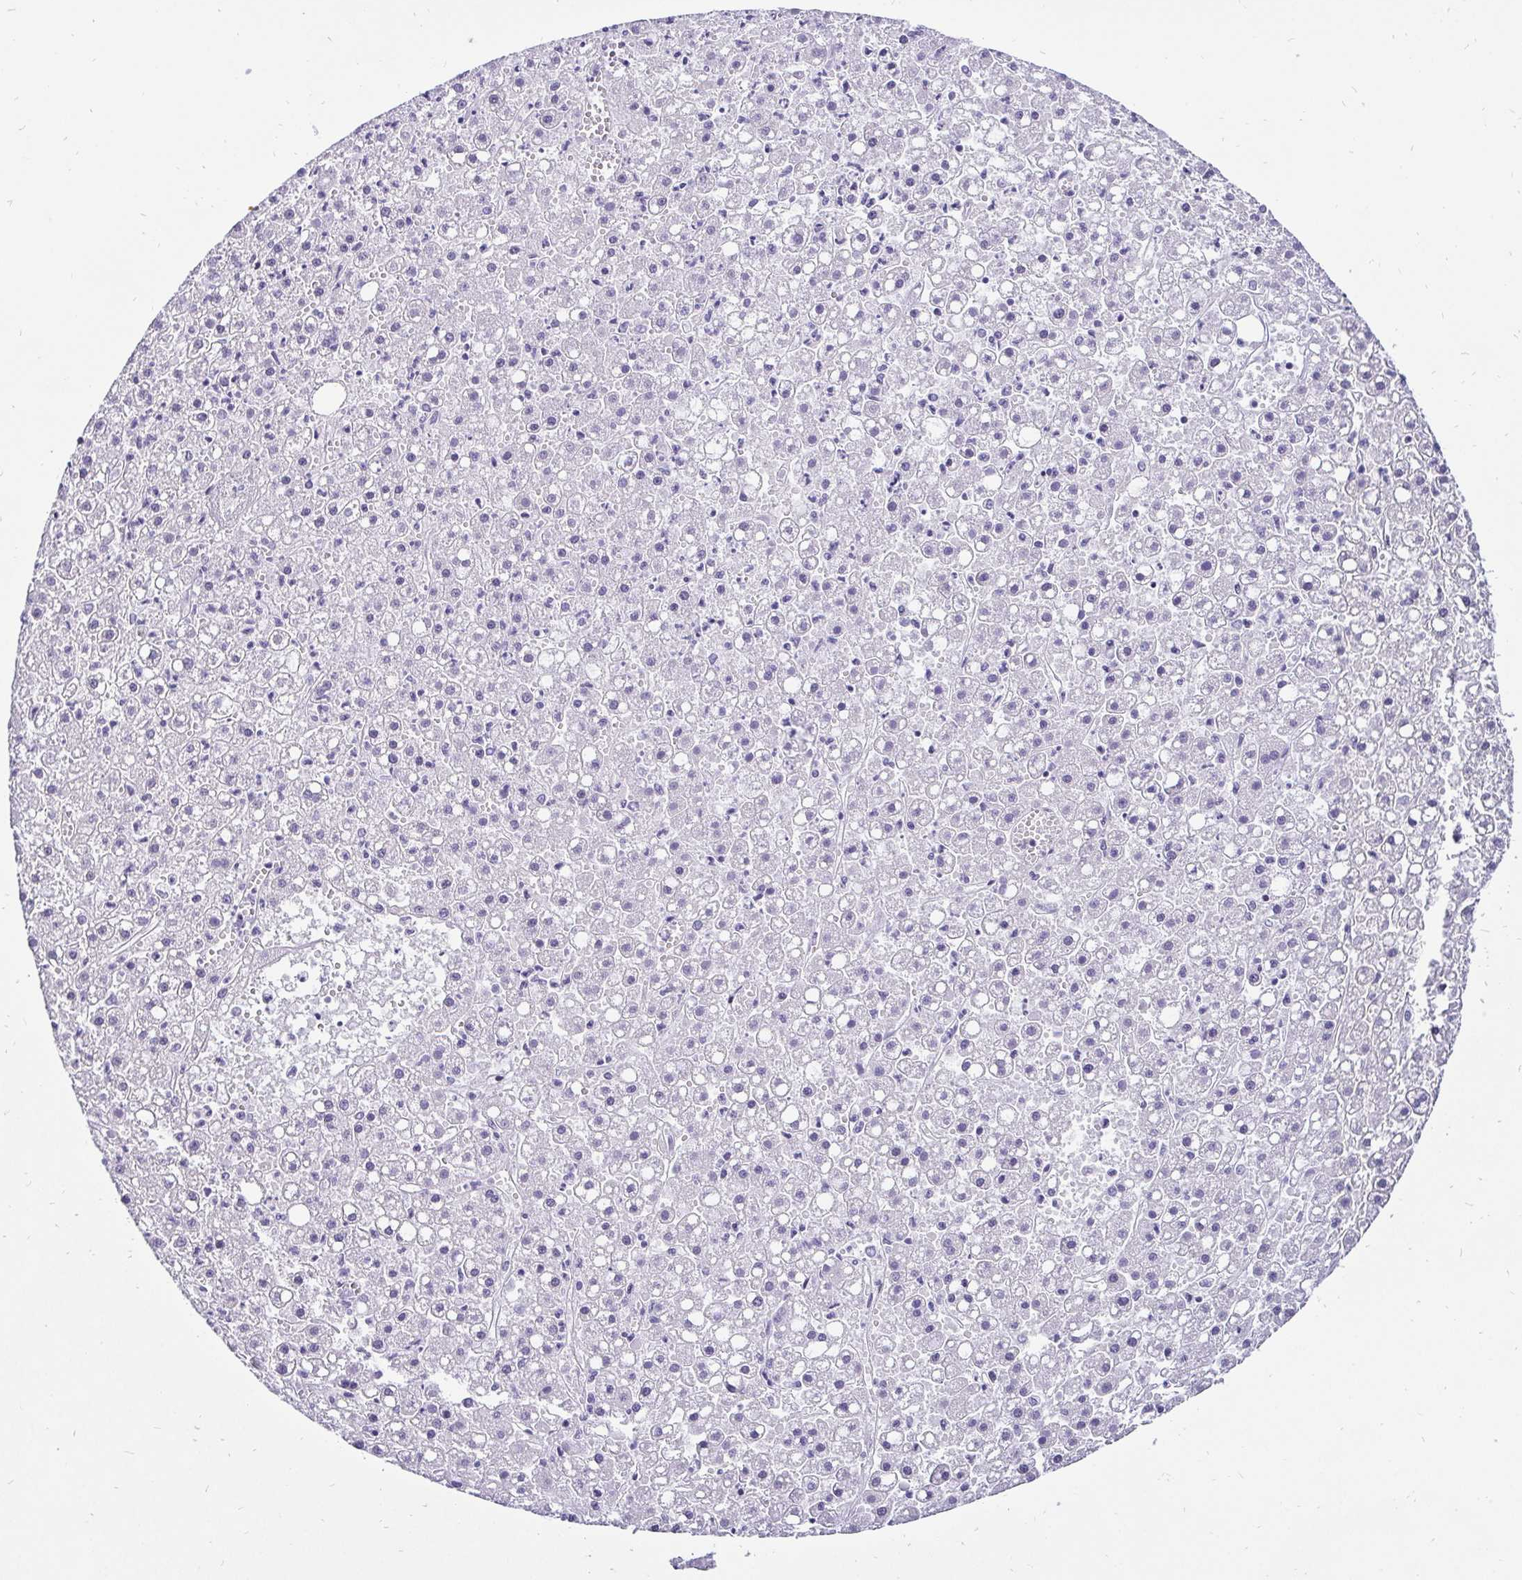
{"staining": {"intensity": "negative", "quantity": "none", "location": "none"}, "tissue": "liver cancer", "cell_type": "Tumor cells", "image_type": "cancer", "snomed": [{"axis": "morphology", "description": "Carcinoma, Hepatocellular, NOS"}, {"axis": "topography", "description": "Liver"}], "caption": "Immunohistochemistry (IHC) of liver hepatocellular carcinoma reveals no expression in tumor cells.", "gene": "ZNF860", "patient": {"sex": "male", "age": 67}}